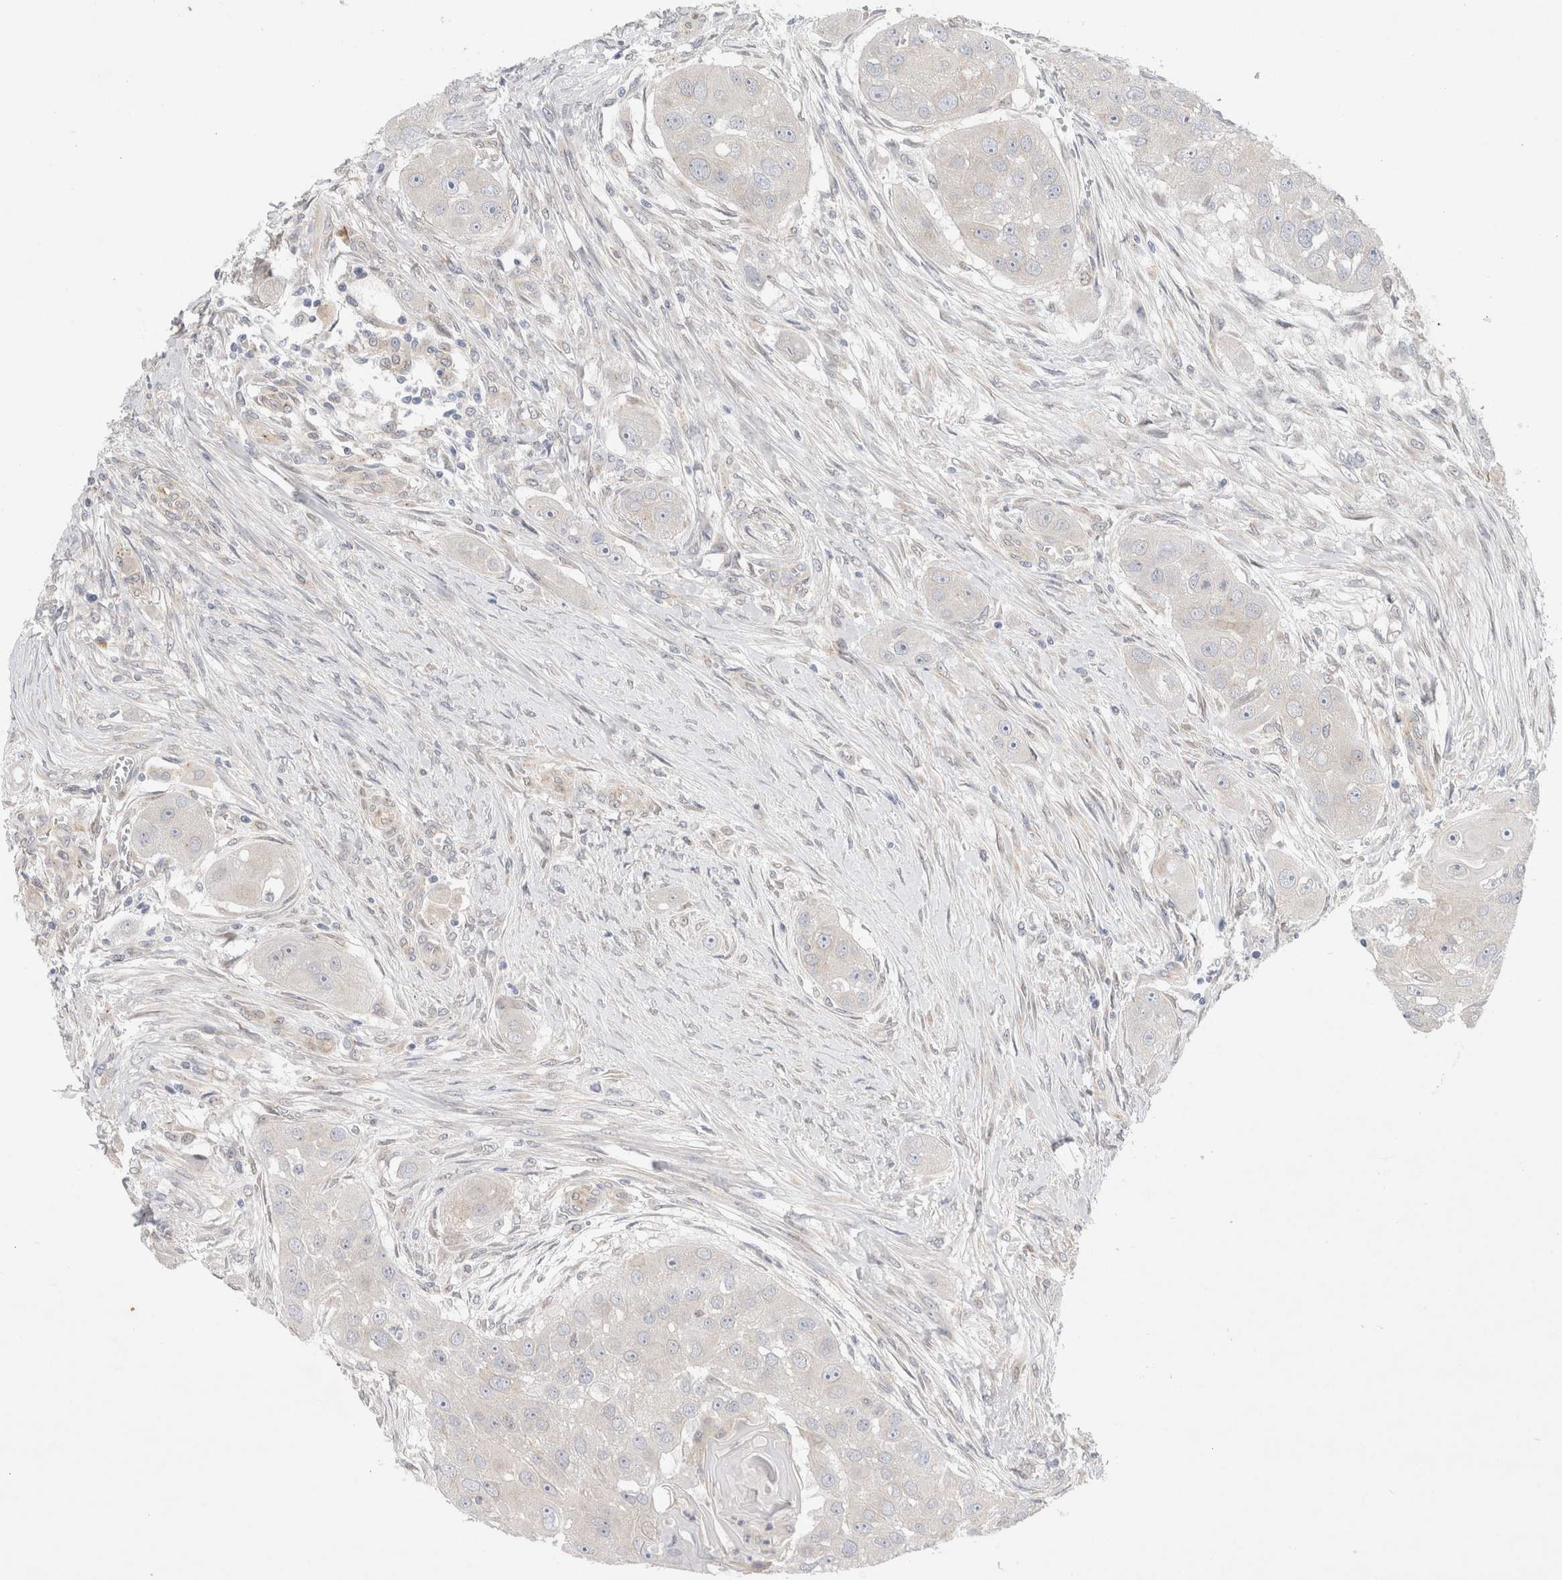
{"staining": {"intensity": "negative", "quantity": "none", "location": "none"}, "tissue": "head and neck cancer", "cell_type": "Tumor cells", "image_type": "cancer", "snomed": [{"axis": "morphology", "description": "Normal tissue, NOS"}, {"axis": "morphology", "description": "Squamous cell carcinoma, NOS"}, {"axis": "topography", "description": "Skeletal muscle"}, {"axis": "topography", "description": "Head-Neck"}], "caption": "DAB immunohistochemical staining of squamous cell carcinoma (head and neck) demonstrates no significant positivity in tumor cells. (DAB IHC visualized using brightfield microscopy, high magnification).", "gene": "BICD2", "patient": {"sex": "male", "age": 51}}